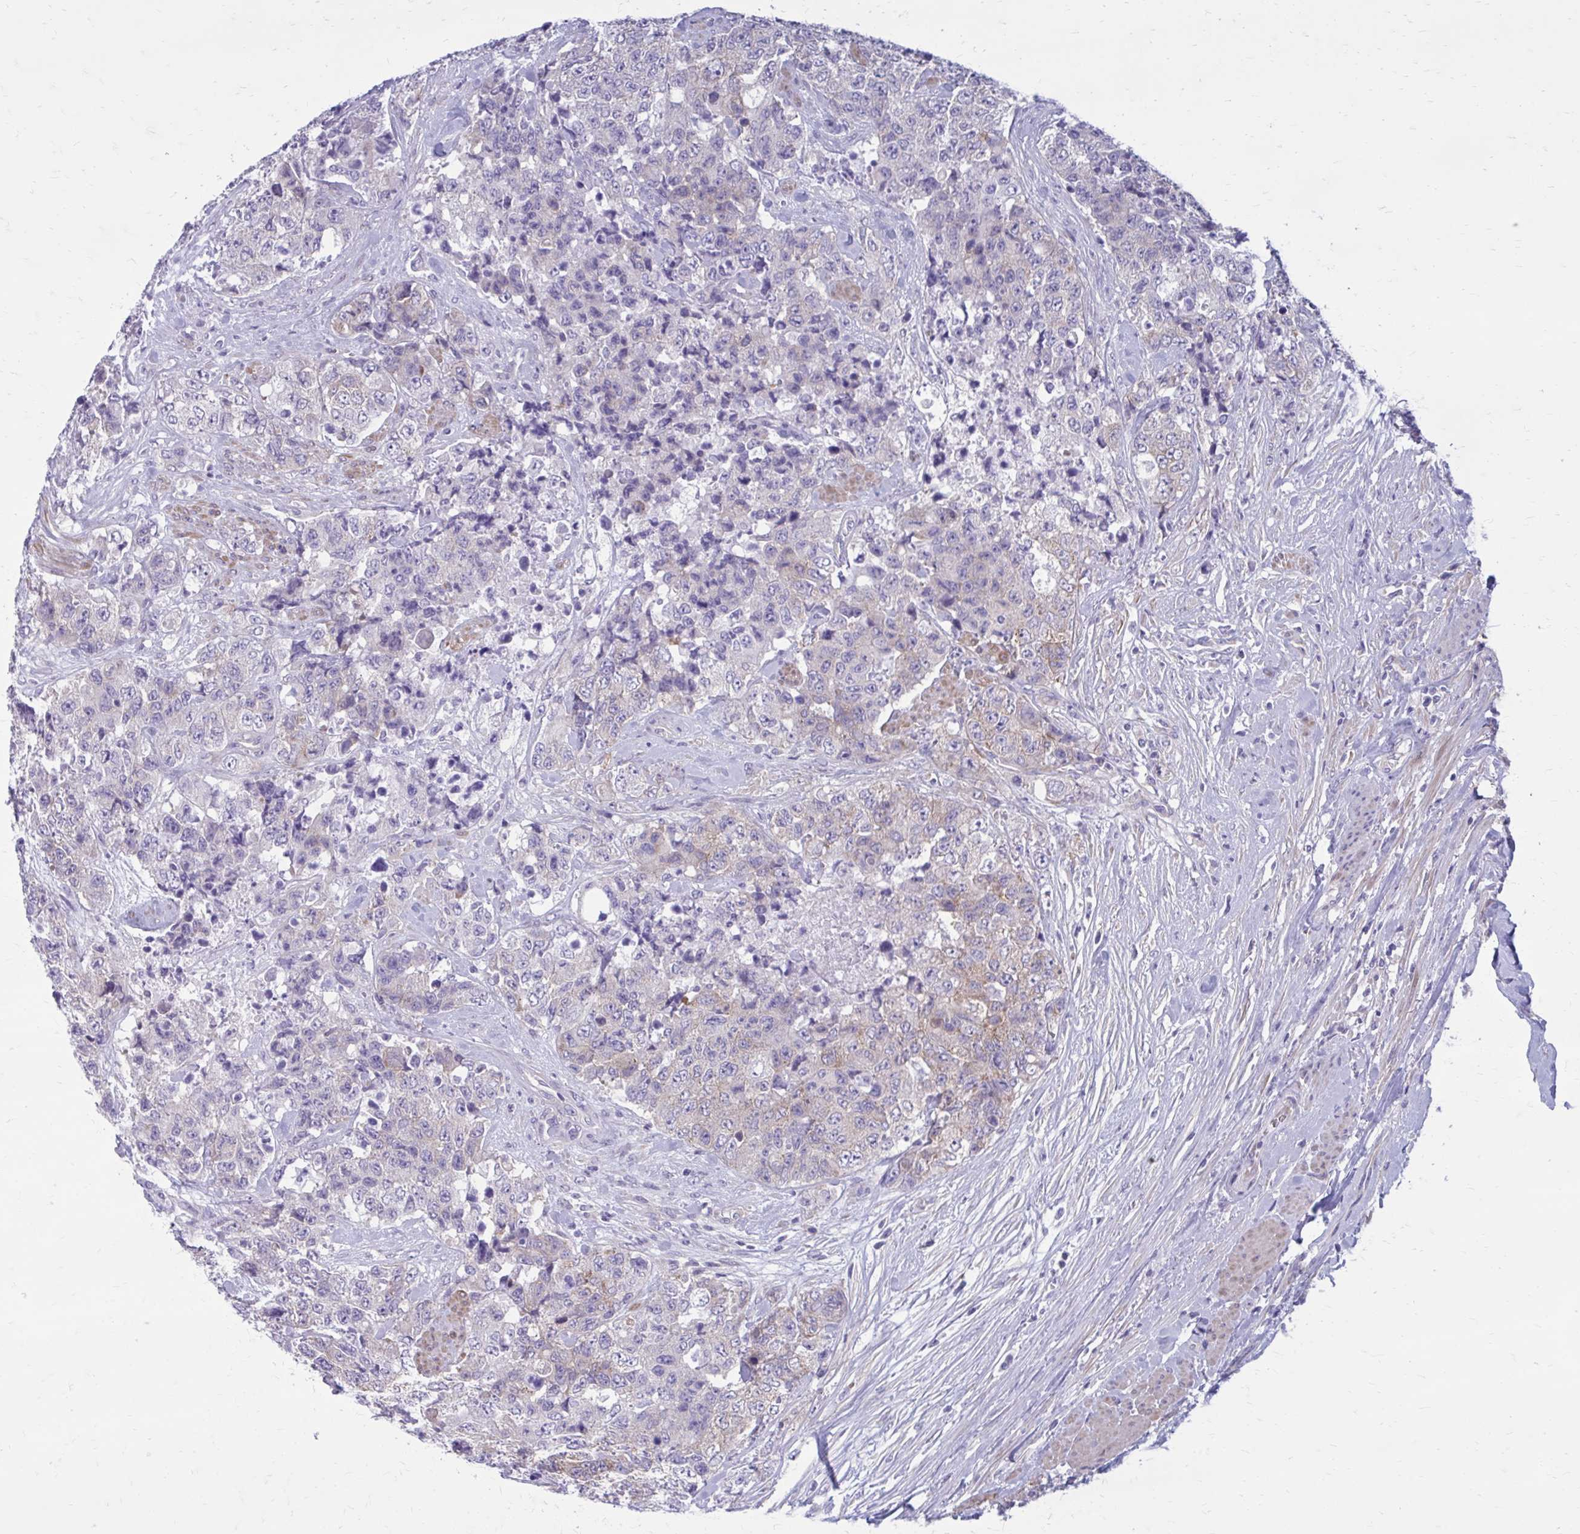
{"staining": {"intensity": "weak", "quantity": "<25%", "location": "cytoplasmic/membranous"}, "tissue": "urothelial cancer", "cell_type": "Tumor cells", "image_type": "cancer", "snomed": [{"axis": "morphology", "description": "Urothelial carcinoma, High grade"}, {"axis": "topography", "description": "Urinary bladder"}], "caption": "There is no significant staining in tumor cells of urothelial carcinoma (high-grade). (DAB IHC visualized using brightfield microscopy, high magnification).", "gene": "GIGYF2", "patient": {"sex": "female", "age": 78}}